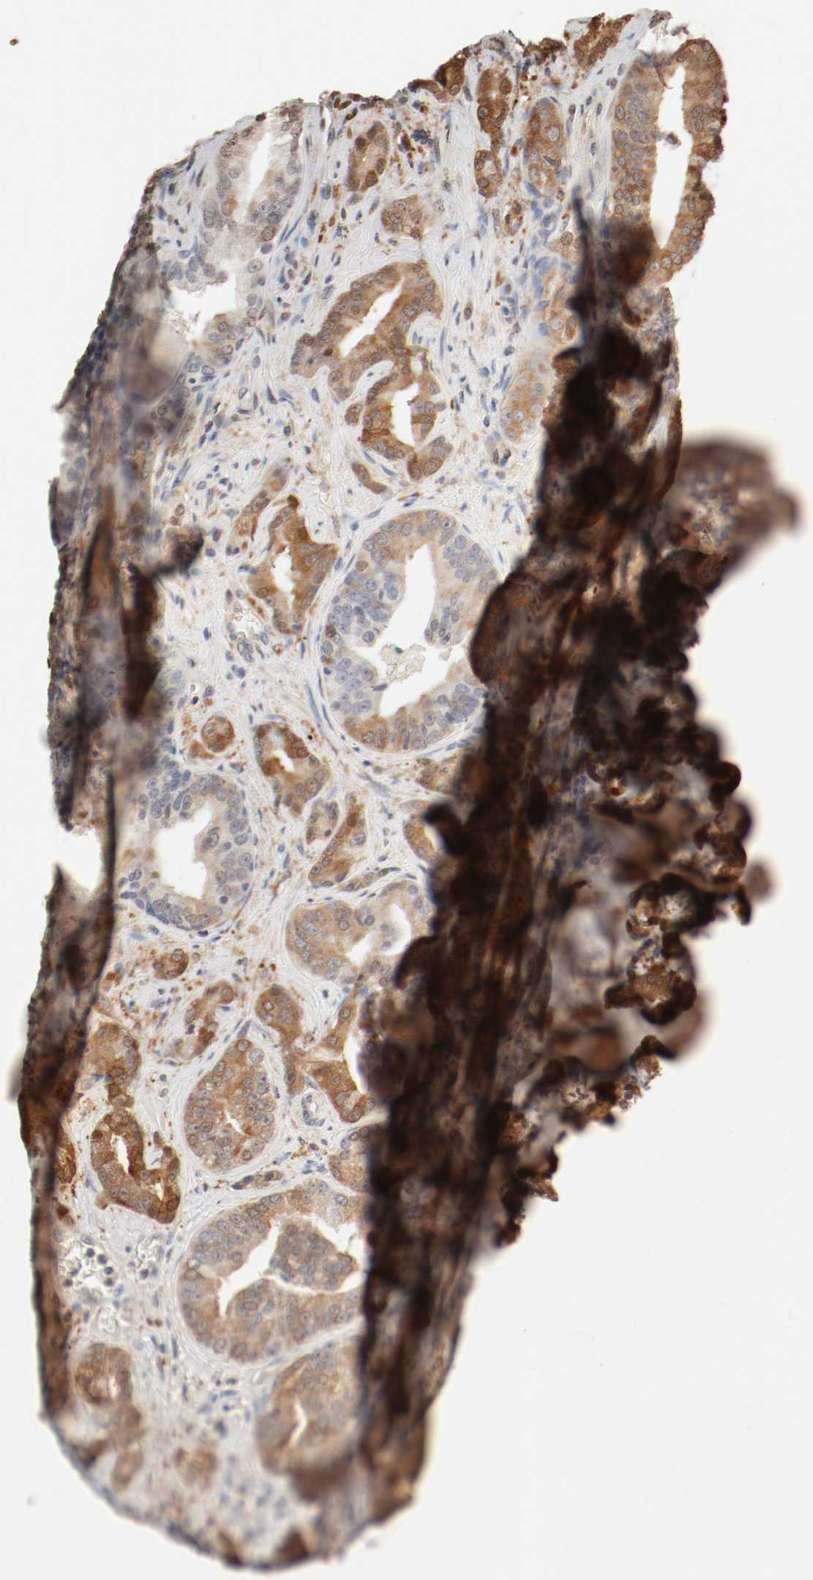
{"staining": {"intensity": "moderate", "quantity": "25%-75%", "location": "cytoplasmic/membranous,nuclear"}, "tissue": "prostate cancer", "cell_type": "Tumor cells", "image_type": "cancer", "snomed": [{"axis": "morphology", "description": "Adenocarcinoma, Low grade"}, {"axis": "topography", "description": "Prostate"}], "caption": "Moderate cytoplasmic/membranous and nuclear expression for a protein is appreciated in about 25%-75% of tumor cells of prostate cancer (low-grade adenocarcinoma) using immunohistochemistry.", "gene": "WASL", "patient": {"sex": "male", "age": 63}}